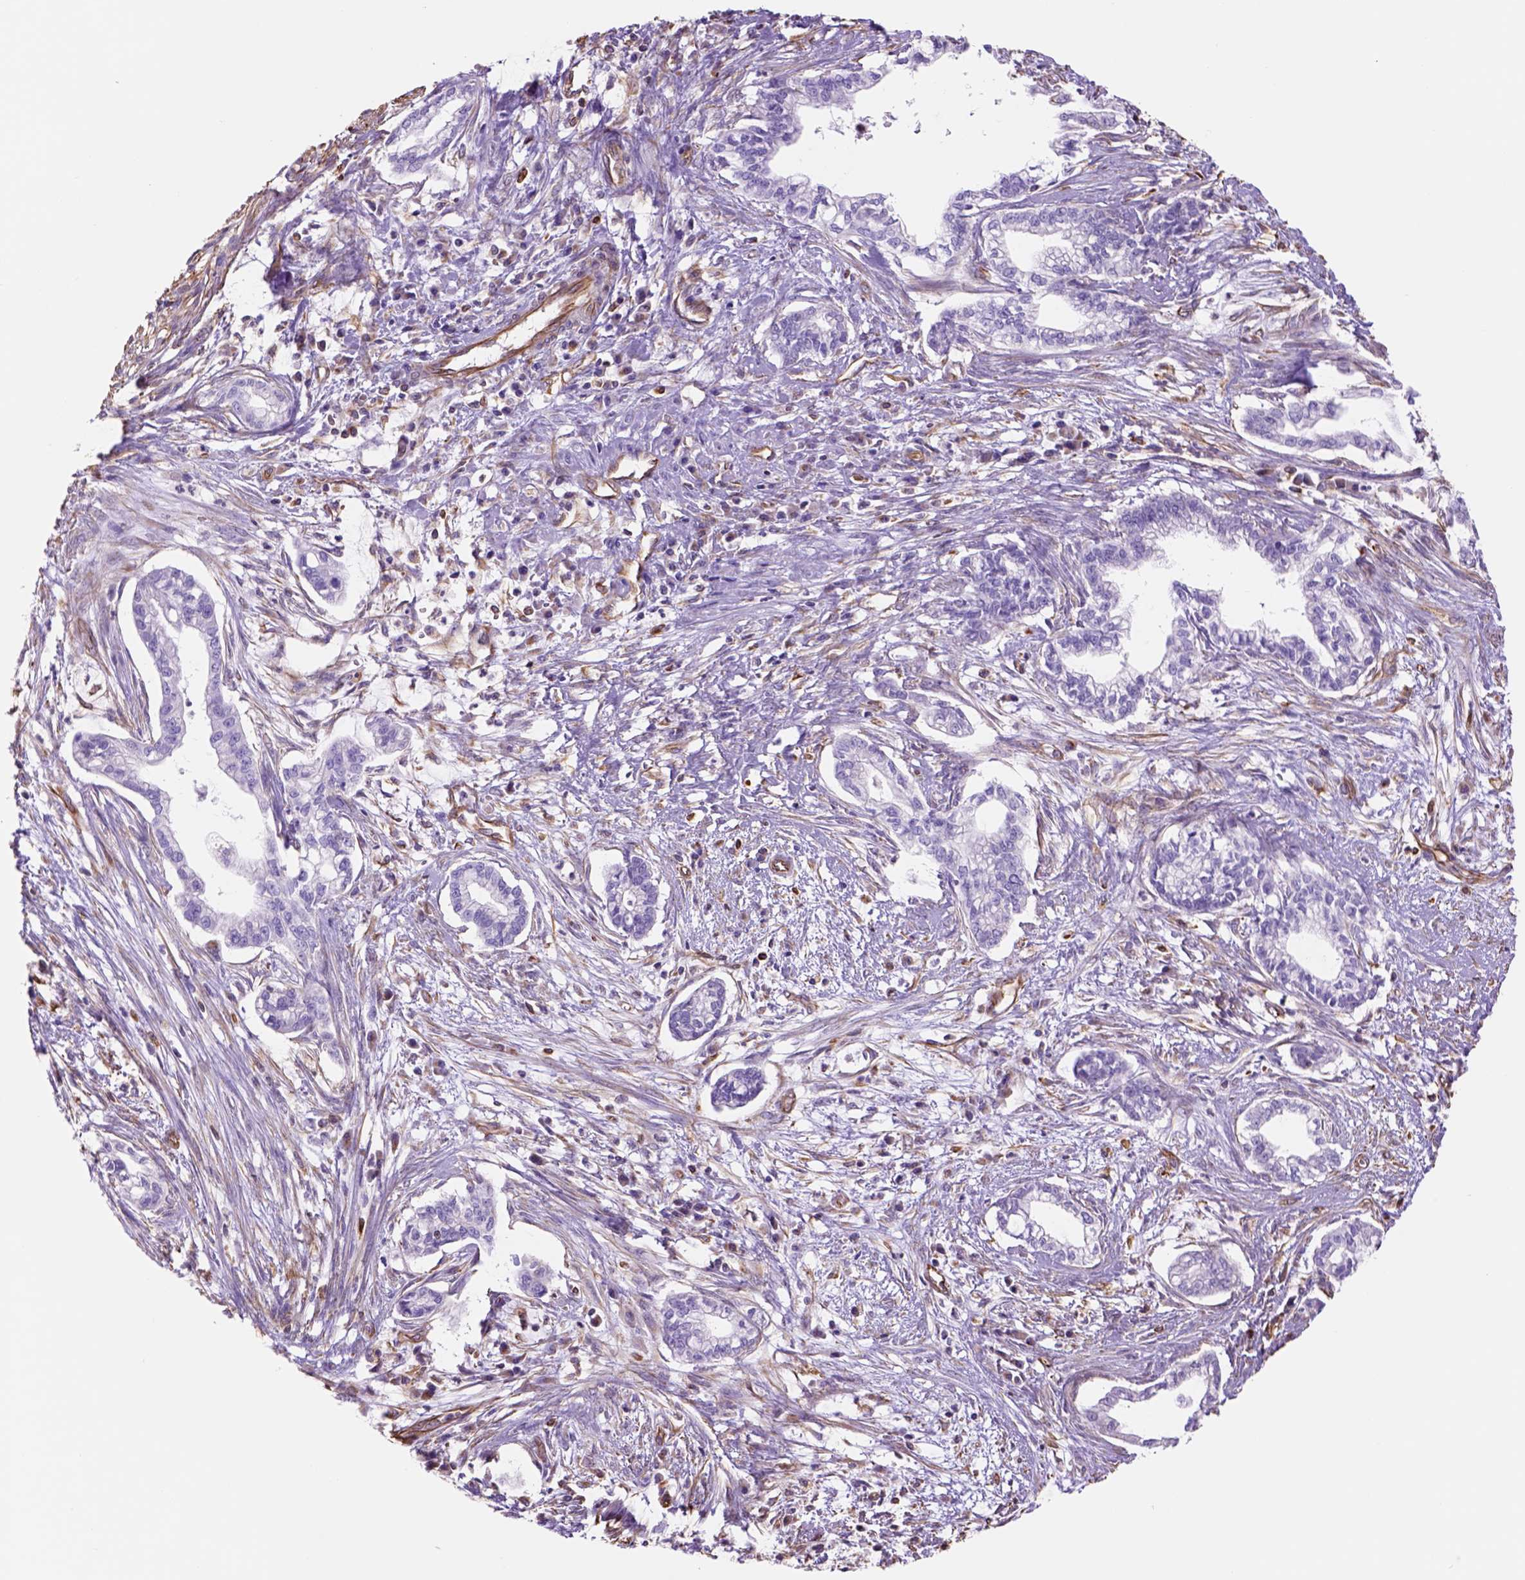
{"staining": {"intensity": "negative", "quantity": "none", "location": "none"}, "tissue": "cervical cancer", "cell_type": "Tumor cells", "image_type": "cancer", "snomed": [{"axis": "morphology", "description": "Adenocarcinoma, NOS"}, {"axis": "topography", "description": "Cervix"}], "caption": "Immunohistochemical staining of cervical cancer (adenocarcinoma) reveals no significant expression in tumor cells.", "gene": "ZZZ3", "patient": {"sex": "female", "age": 62}}